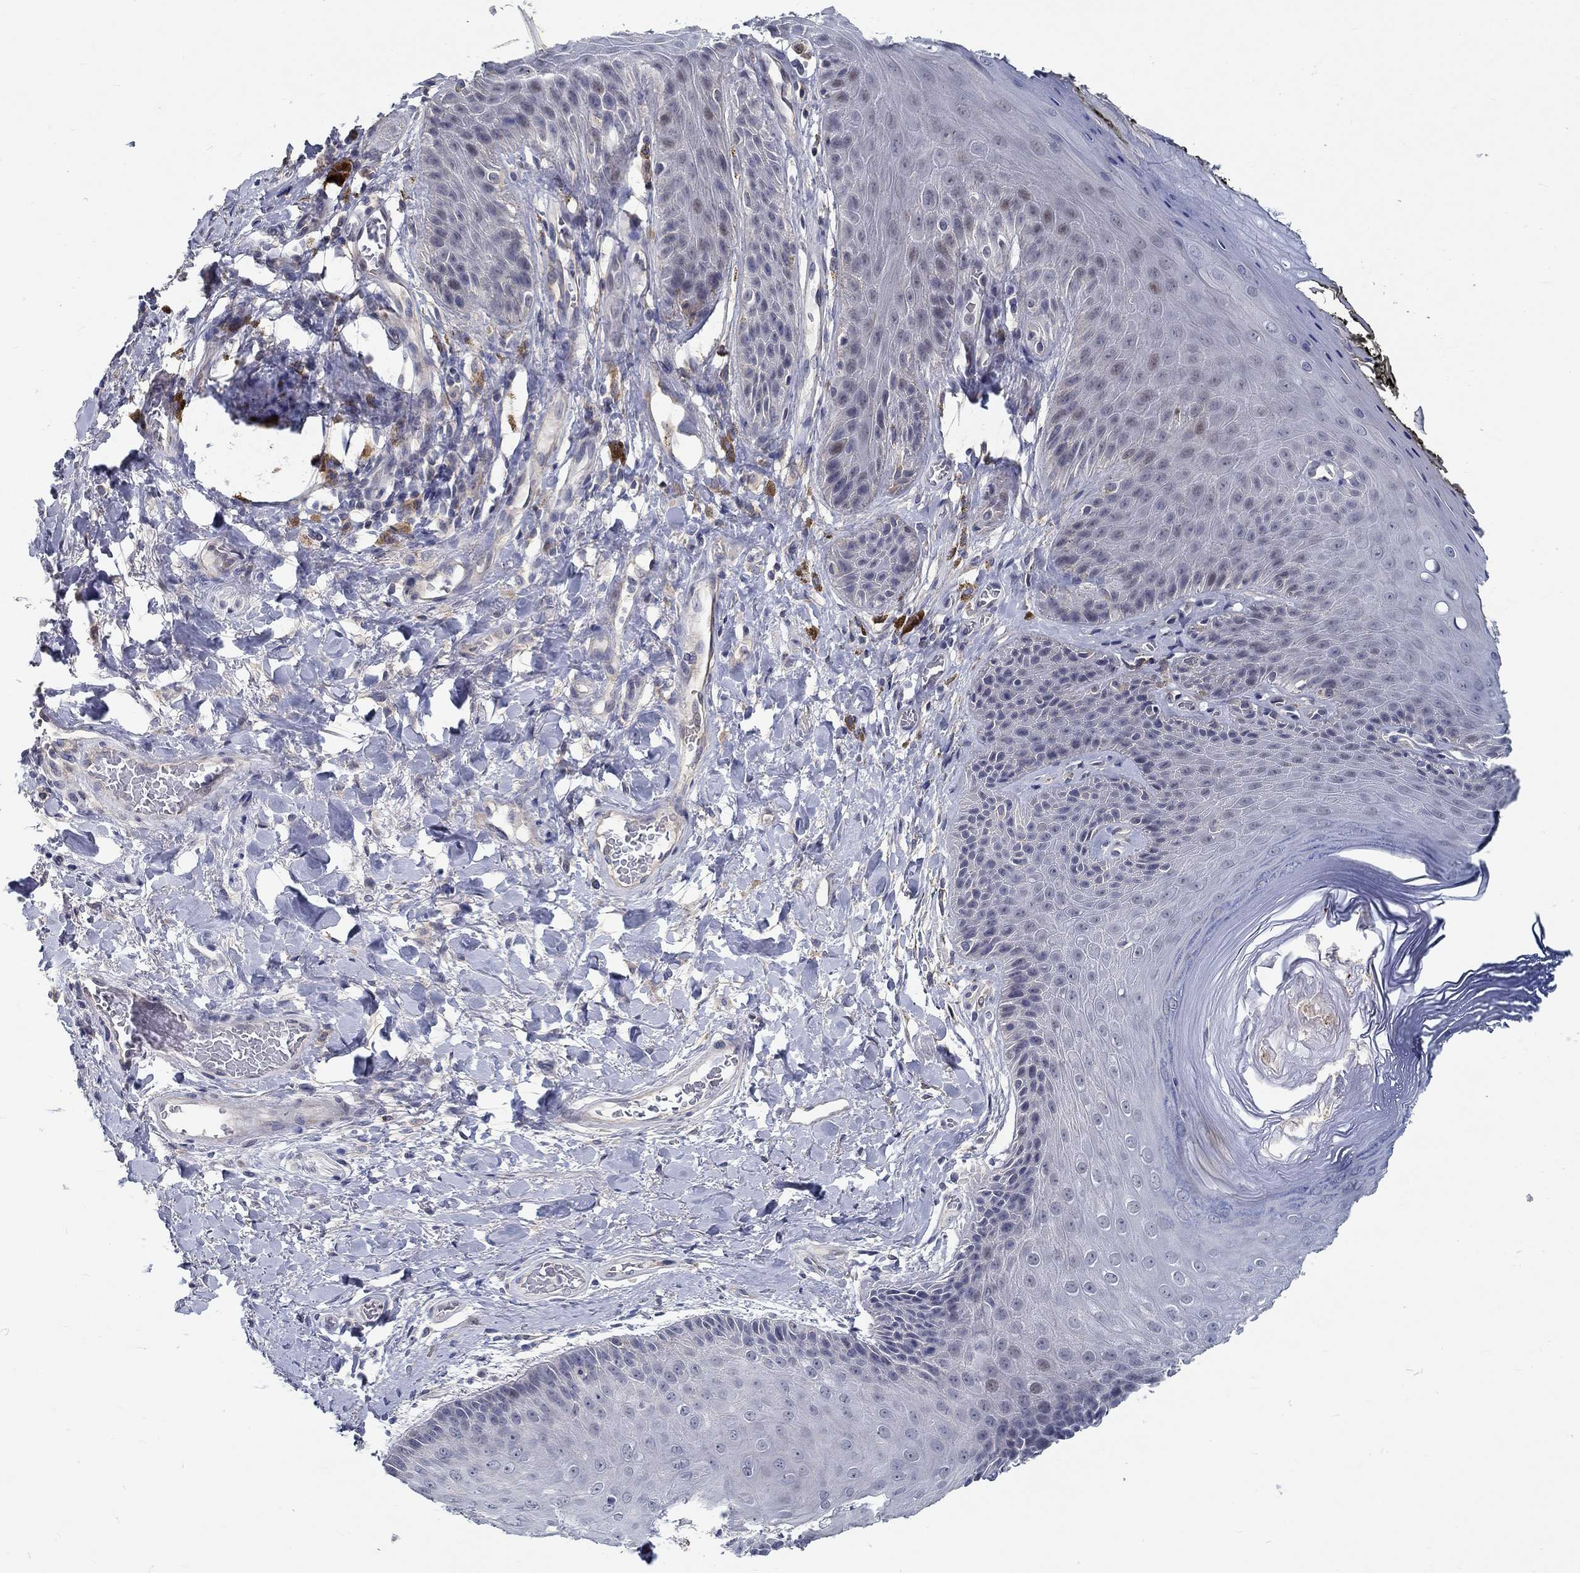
{"staining": {"intensity": "negative", "quantity": "none", "location": "none"}, "tissue": "skin", "cell_type": "Epidermal cells", "image_type": "normal", "snomed": [{"axis": "morphology", "description": "Normal tissue, NOS"}, {"axis": "topography", "description": "Anal"}, {"axis": "topography", "description": "Peripheral nerve tissue"}], "caption": "An IHC micrograph of benign skin is shown. There is no staining in epidermal cells of skin. (Brightfield microscopy of DAB IHC at high magnification).", "gene": "MYBPC1", "patient": {"sex": "male", "age": 53}}